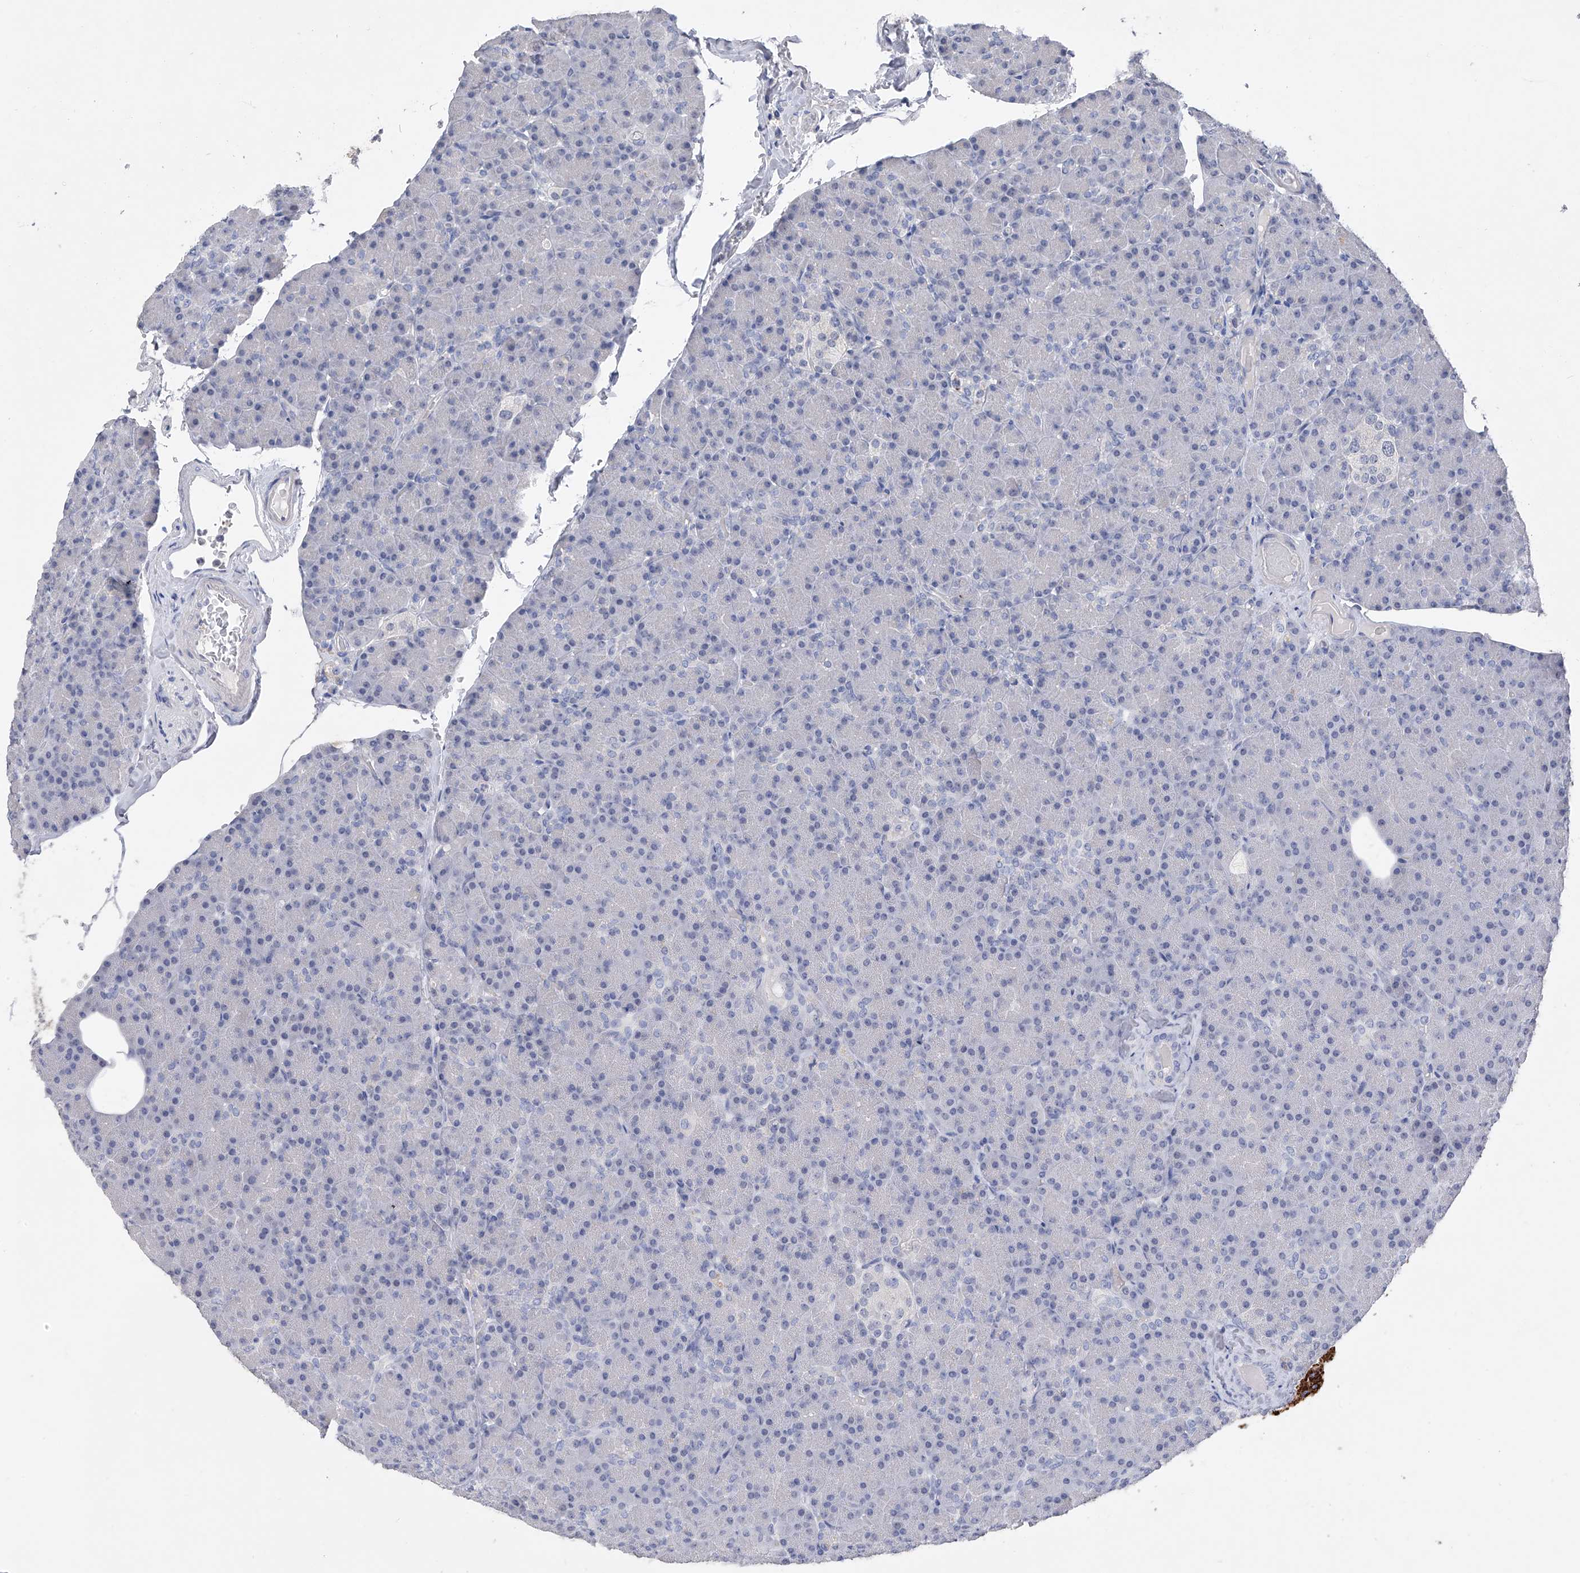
{"staining": {"intensity": "negative", "quantity": "none", "location": "none"}, "tissue": "pancreas", "cell_type": "Exocrine glandular cells", "image_type": "normal", "snomed": [{"axis": "morphology", "description": "Normal tissue, NOS"}, {"axis": "topography", "description": "Pancreas"}], "caption": "Immunohistochemistry of normal pancreas exhibits no positivity in exocrine glandular cells.", "gene": "ADRA1A", "patient": {"sex": "female", "age": 43}}